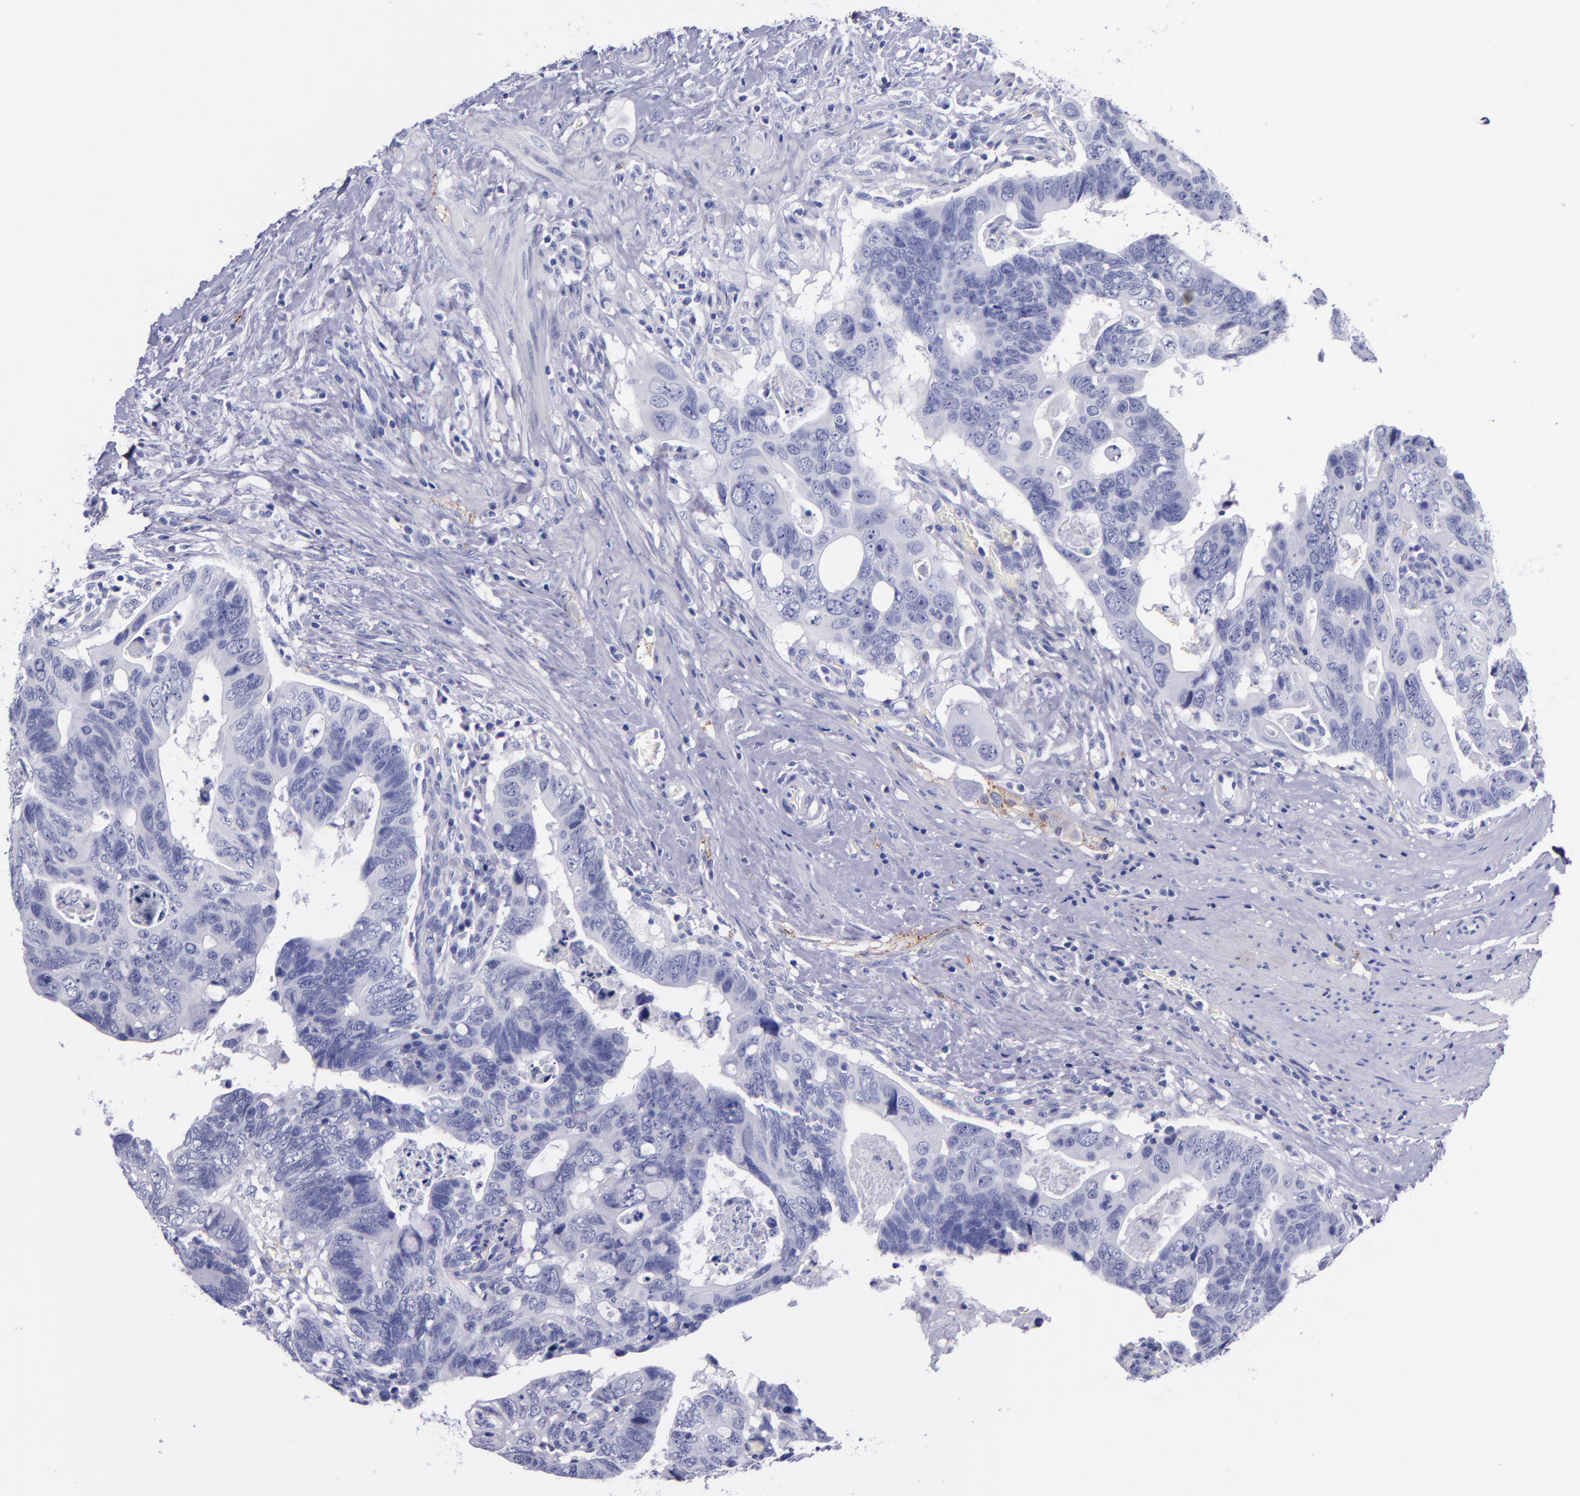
{"staining": {"intensity": "negative", "quantity": "none", "location": "none"}, "tissue": "colorectal cancer", "cell_type": "Tumor cells", "image_type": "cancer", "snomed": [{"axis": "morphology", "description": "Adenocarcinoma, NOS"}, {"axis": "topography", "description": "Rectum"}], "caption": "Tumor cells show no significant staining in adenocarcinoma (colorectal).", "gene": "SV2A", "patient": {"sex": "male", "age": 53}}